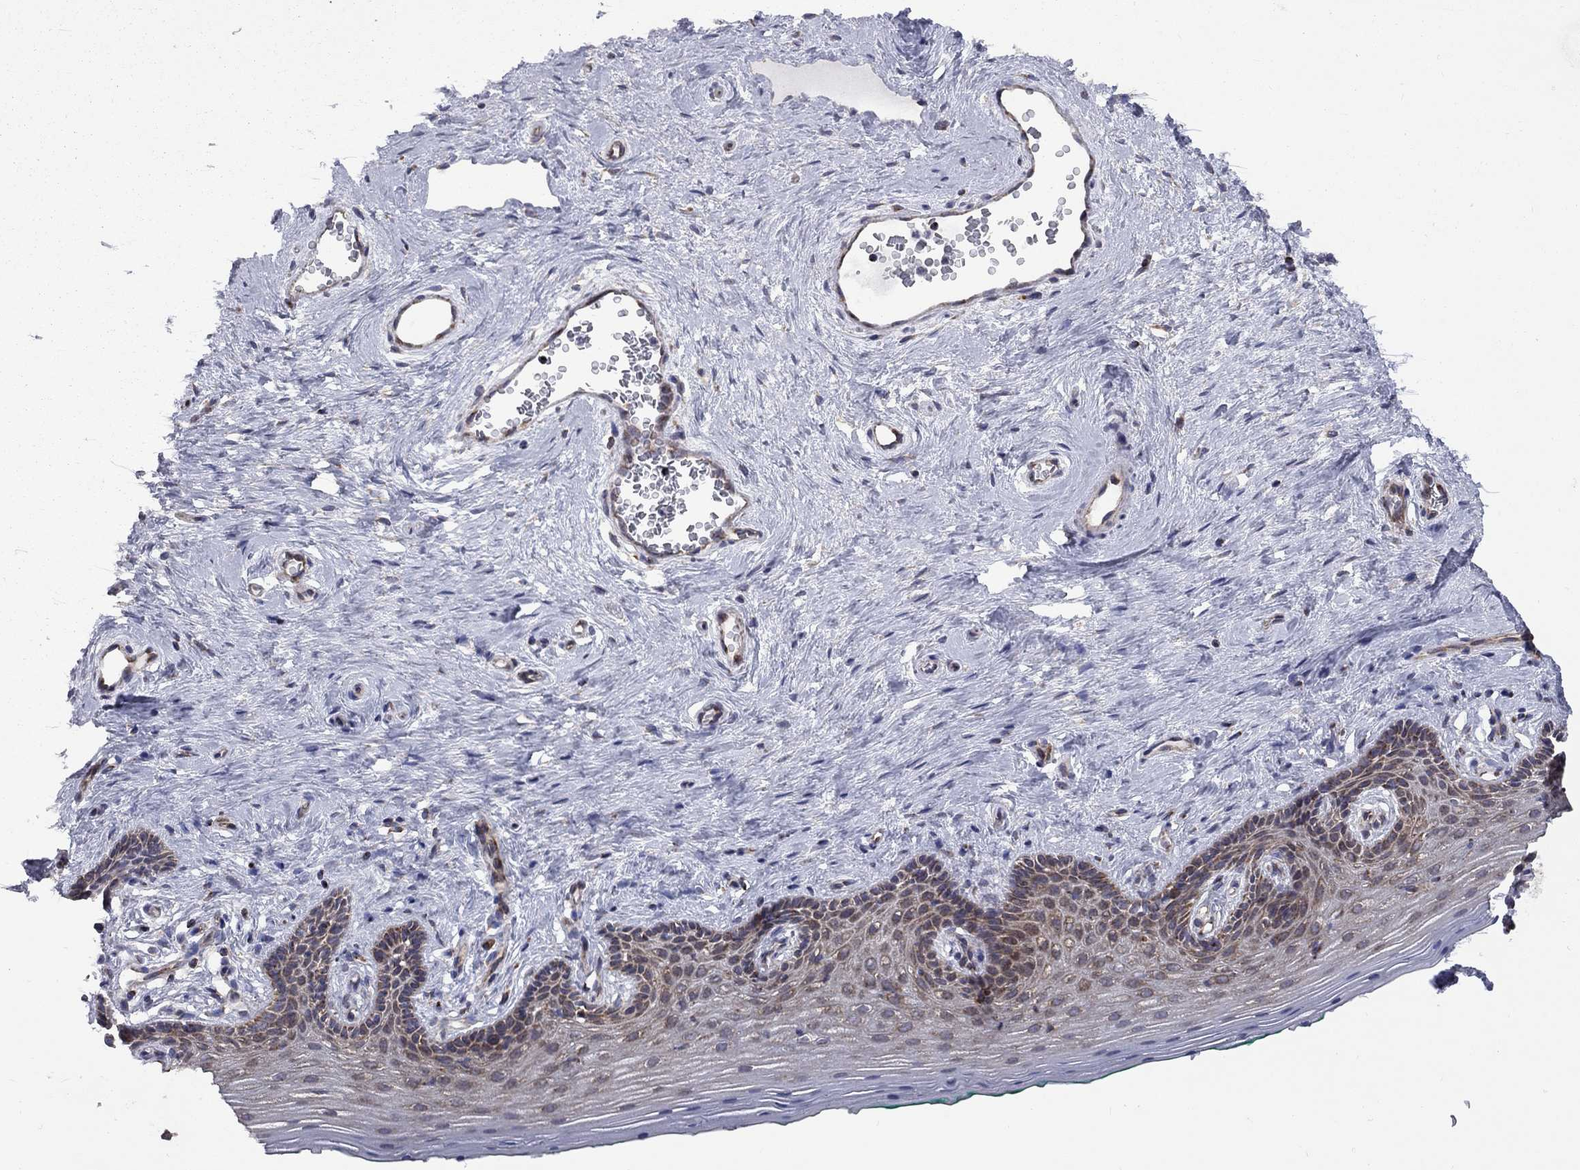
{"staining": {"intensity": "weak", "quantity": "25%-75%", "location": "cytoplasmic/membranous"}, "tissue": "vagina", "cell_type": "Squamous epithelial cells", "image_type": "normal", "snomed": [{"axis": "morphology", "description": "Normal tissue, NOS"}, {"axis": "topography", "description": "Vagina"}], "caption": "Protein staining of unremarkable vagina shows weak cytoplasmic/membranous staining in about 25%-75% of squamous epithelial cells.", "gene": "CLPTM1", "patient": {"sex": "female", "age": 45}}